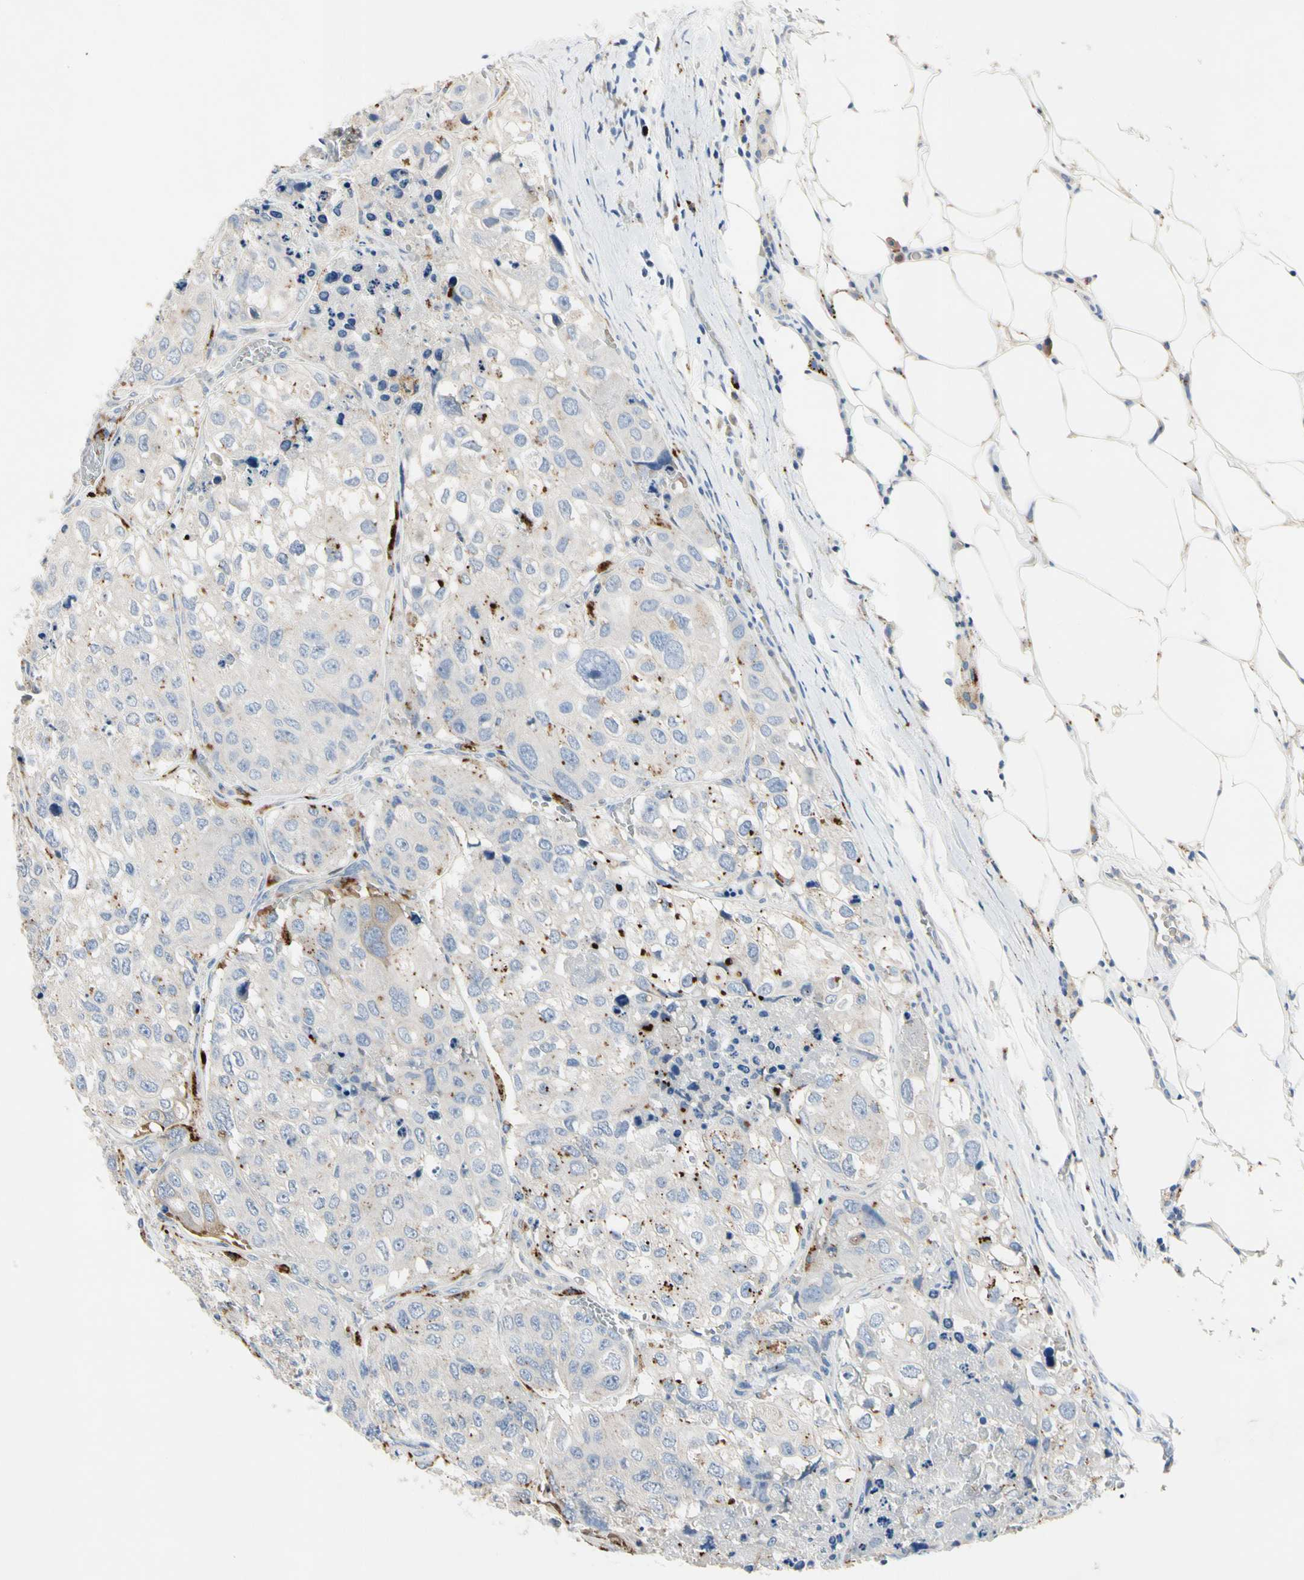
{"staining": {"intensity": "moderate", "quantity": "25%-75%", "location": "cytoplasmic/membranous"}, "tissue": "urothelial cancer", "cell_type": "Tumor cells", "image_type": "cancer", "snomed": [{"axis": "morphology", "description": "Urothelial carcinoma, High grade"}, {"axis": "topography", "description": "Lymph node"}, {"axis": "topography", "description": "Urinary bladder"}], "caption": "IHC histopathology image of neoplastic tissue: urothelial cancer stained using immunohistochemistry (IHC) exhibits medium levels of moderate protein expression localized specifically in the cytoplasmic/membranous of tumor cells, appearing as a cytoplasmic/membranous brown color.", "gene": "RETSAT", "patient": {"sex": "male", "age": 51}}